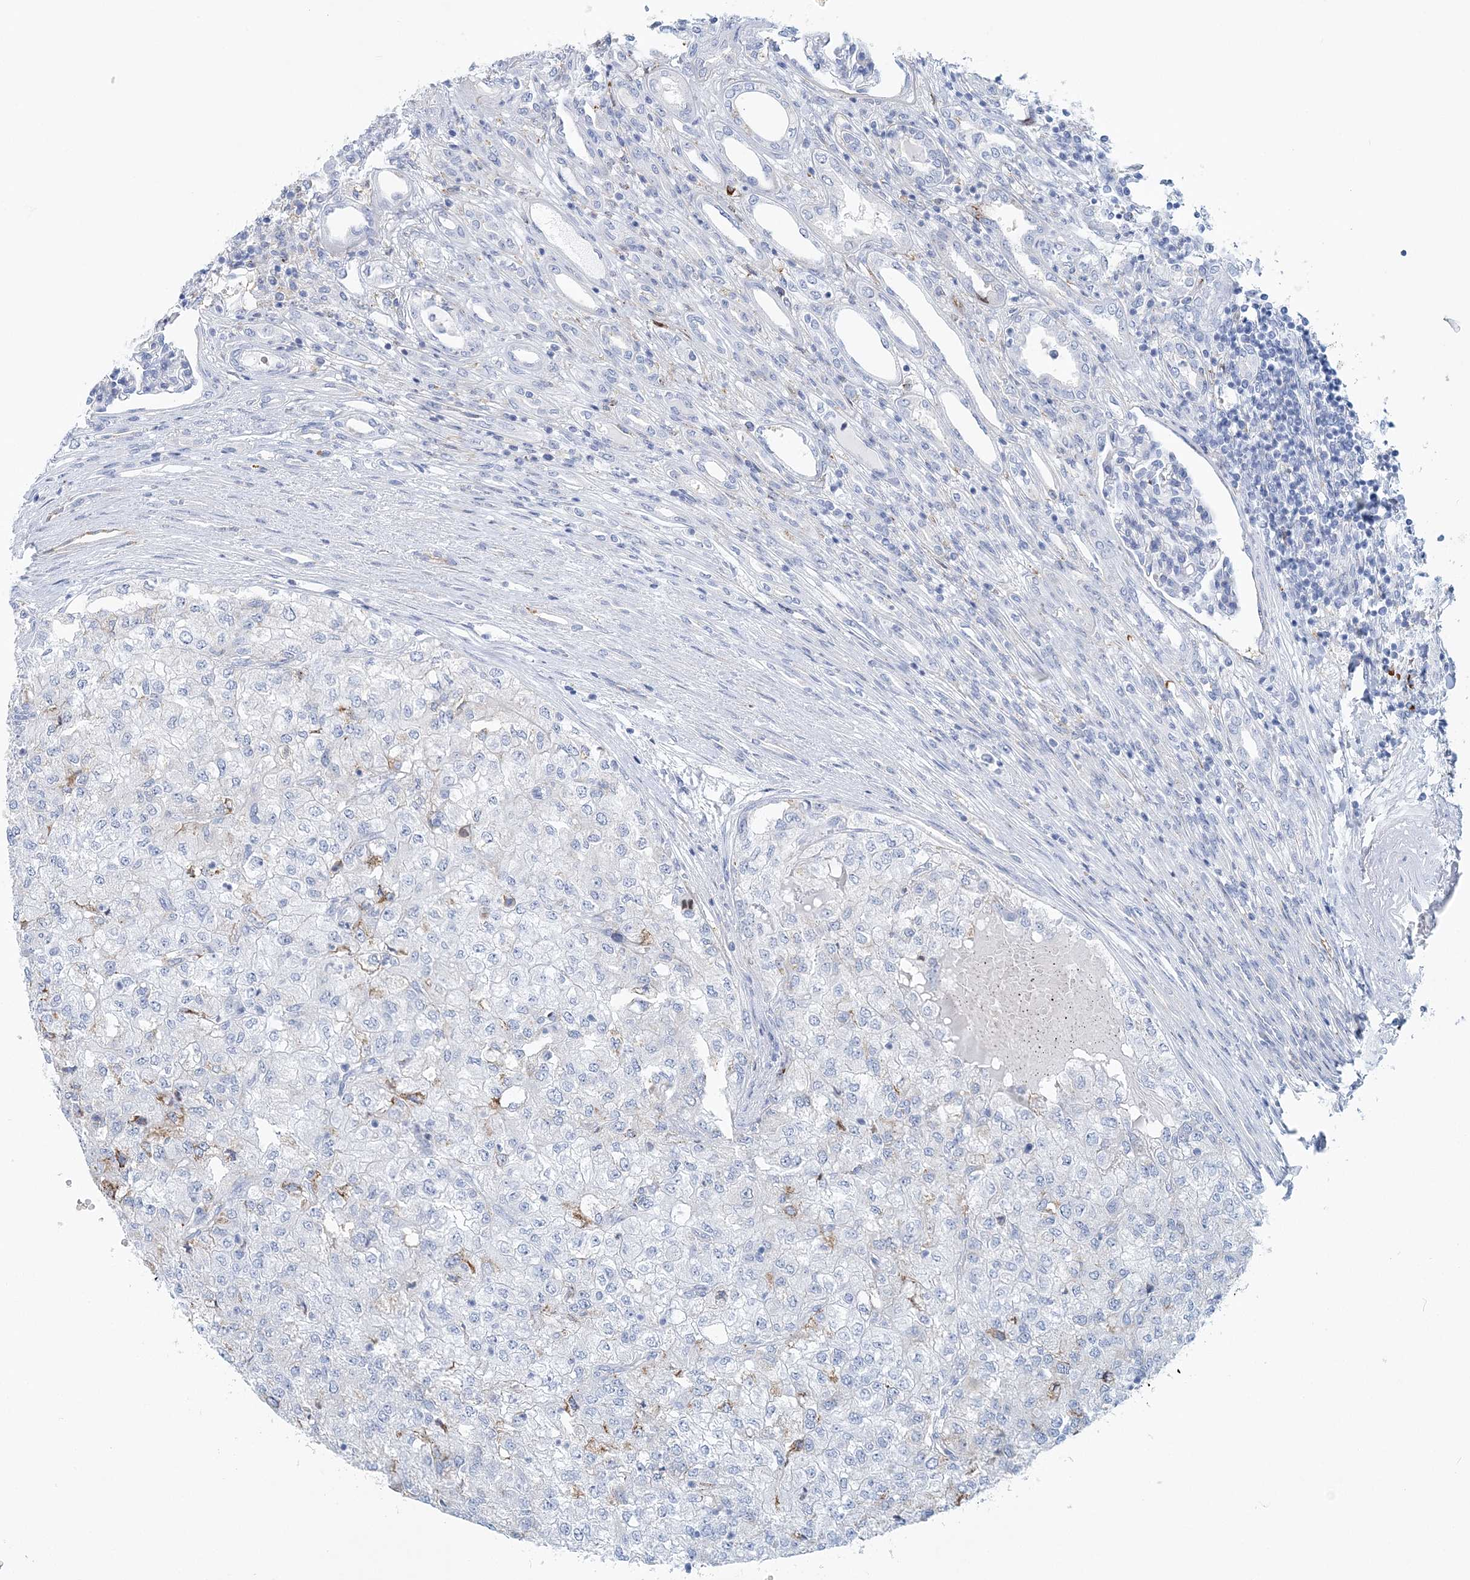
{"staining": {"intensity": "moderate", "quantity": "<25%", "location": "cytoplasmic/membranous"}, "tissue": "renal cancer", "cell_type": "Tumor cells", "image_type": "cancer", "snomed": [{"axis": "morphology", "description": "Adenocarcinoma, NOS"}, {"axis": "topography", "description": "Kidney"}], "caption": "Renal cancer (adenocarcinoma) stained with immunohistochemistry (IHC) demonstrates moderate cytoplasmic/membranous expression in approximately <25% of tumor cells. (Stains: DAB in brown, nuclei in blue, Microscopy: brightfield microscopy at high magnification).", "gene": "NKX6-1", "patient": {"sex": "female", "age": 54}}